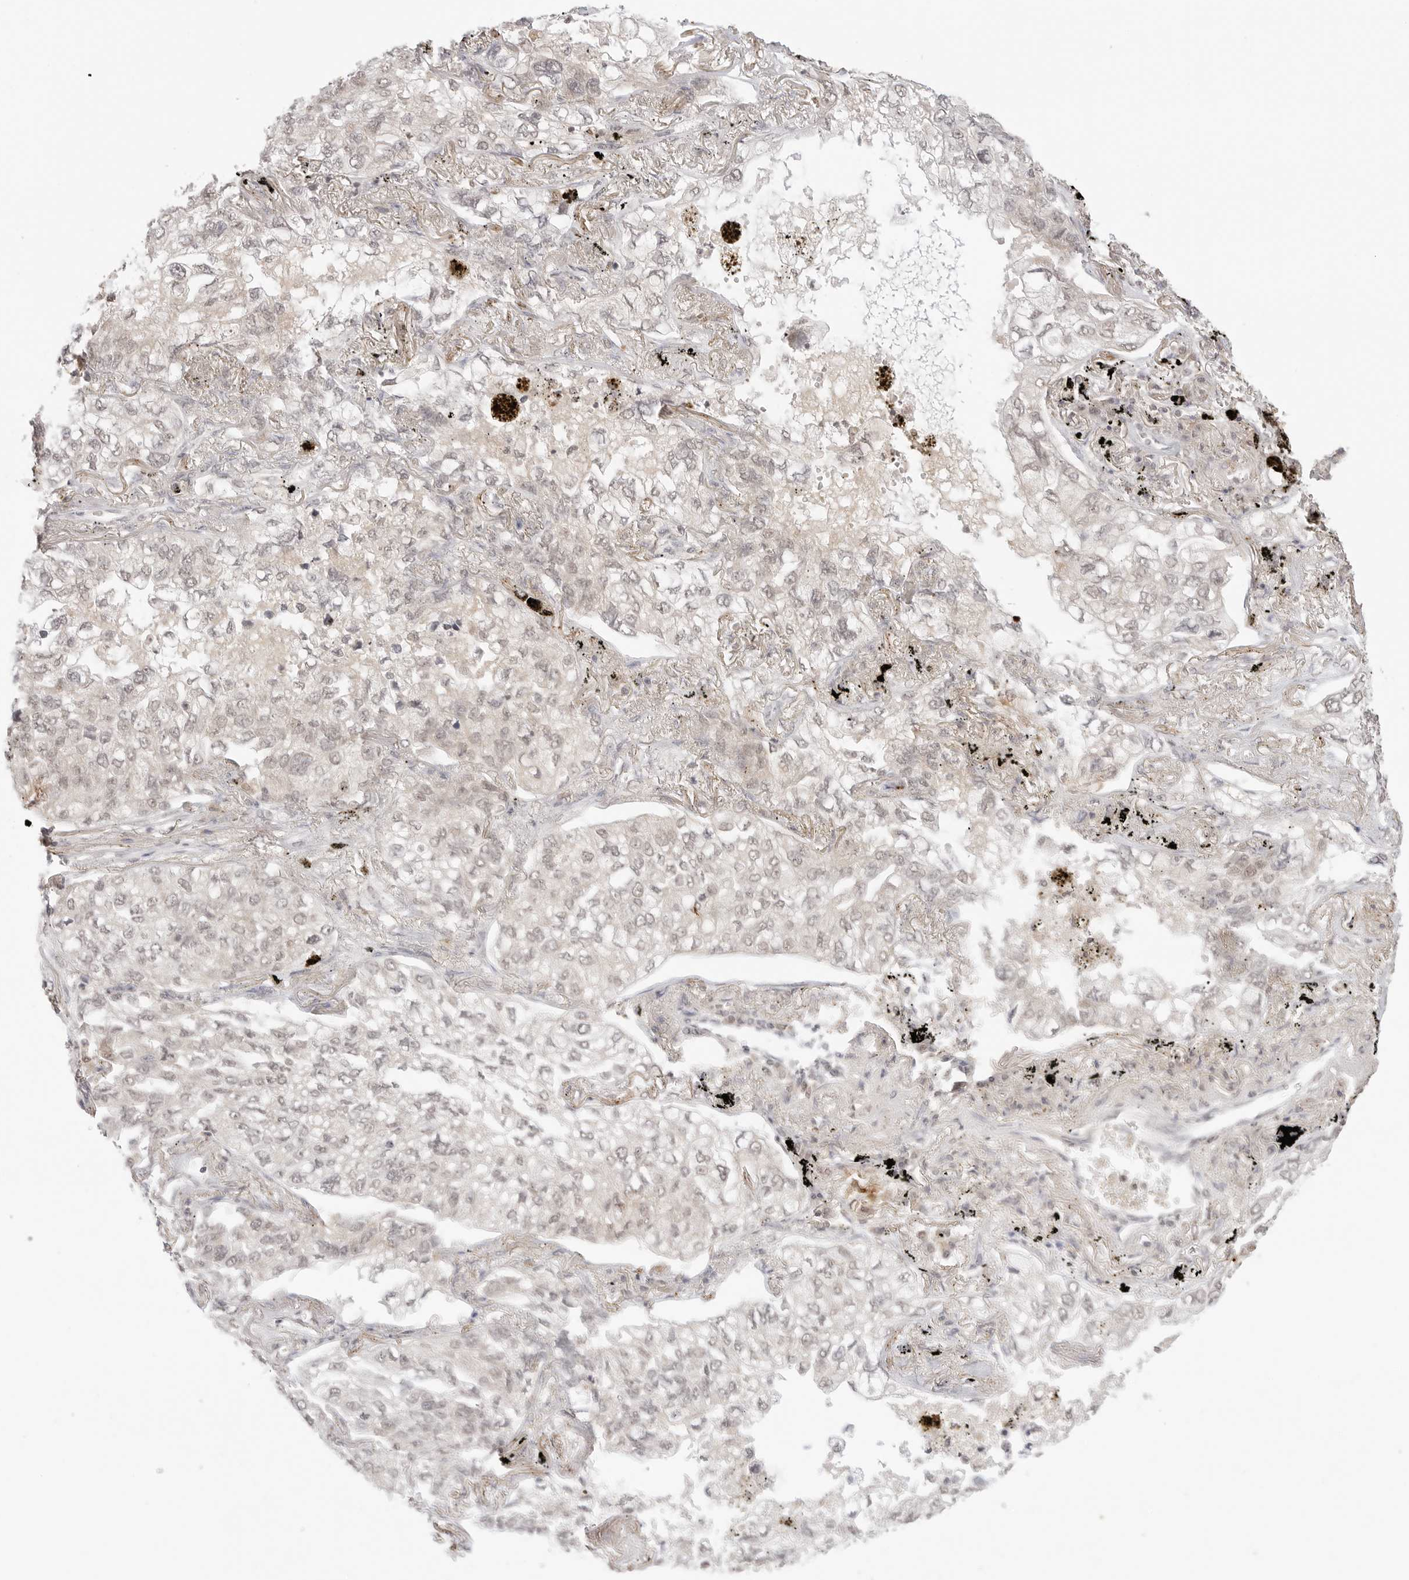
{"staining": {"intensity": "negative", "quantity": "none", "location": "none"}, "tissue": "lung cancer", "cell_type": "Tumor cells", "image_type": "cancer", "snomed": [{"axis": "morphology", "description": "Adenocarcinoma, NOS"}, {"axis": "topography", "description": "Lung"}], "caption": "This is a image of immunohistochemistry staining of lung cancer, which shows no positivity in tumor cells.", "gene": "GPR34", "patient": {"sex": "male", "age": 65}}